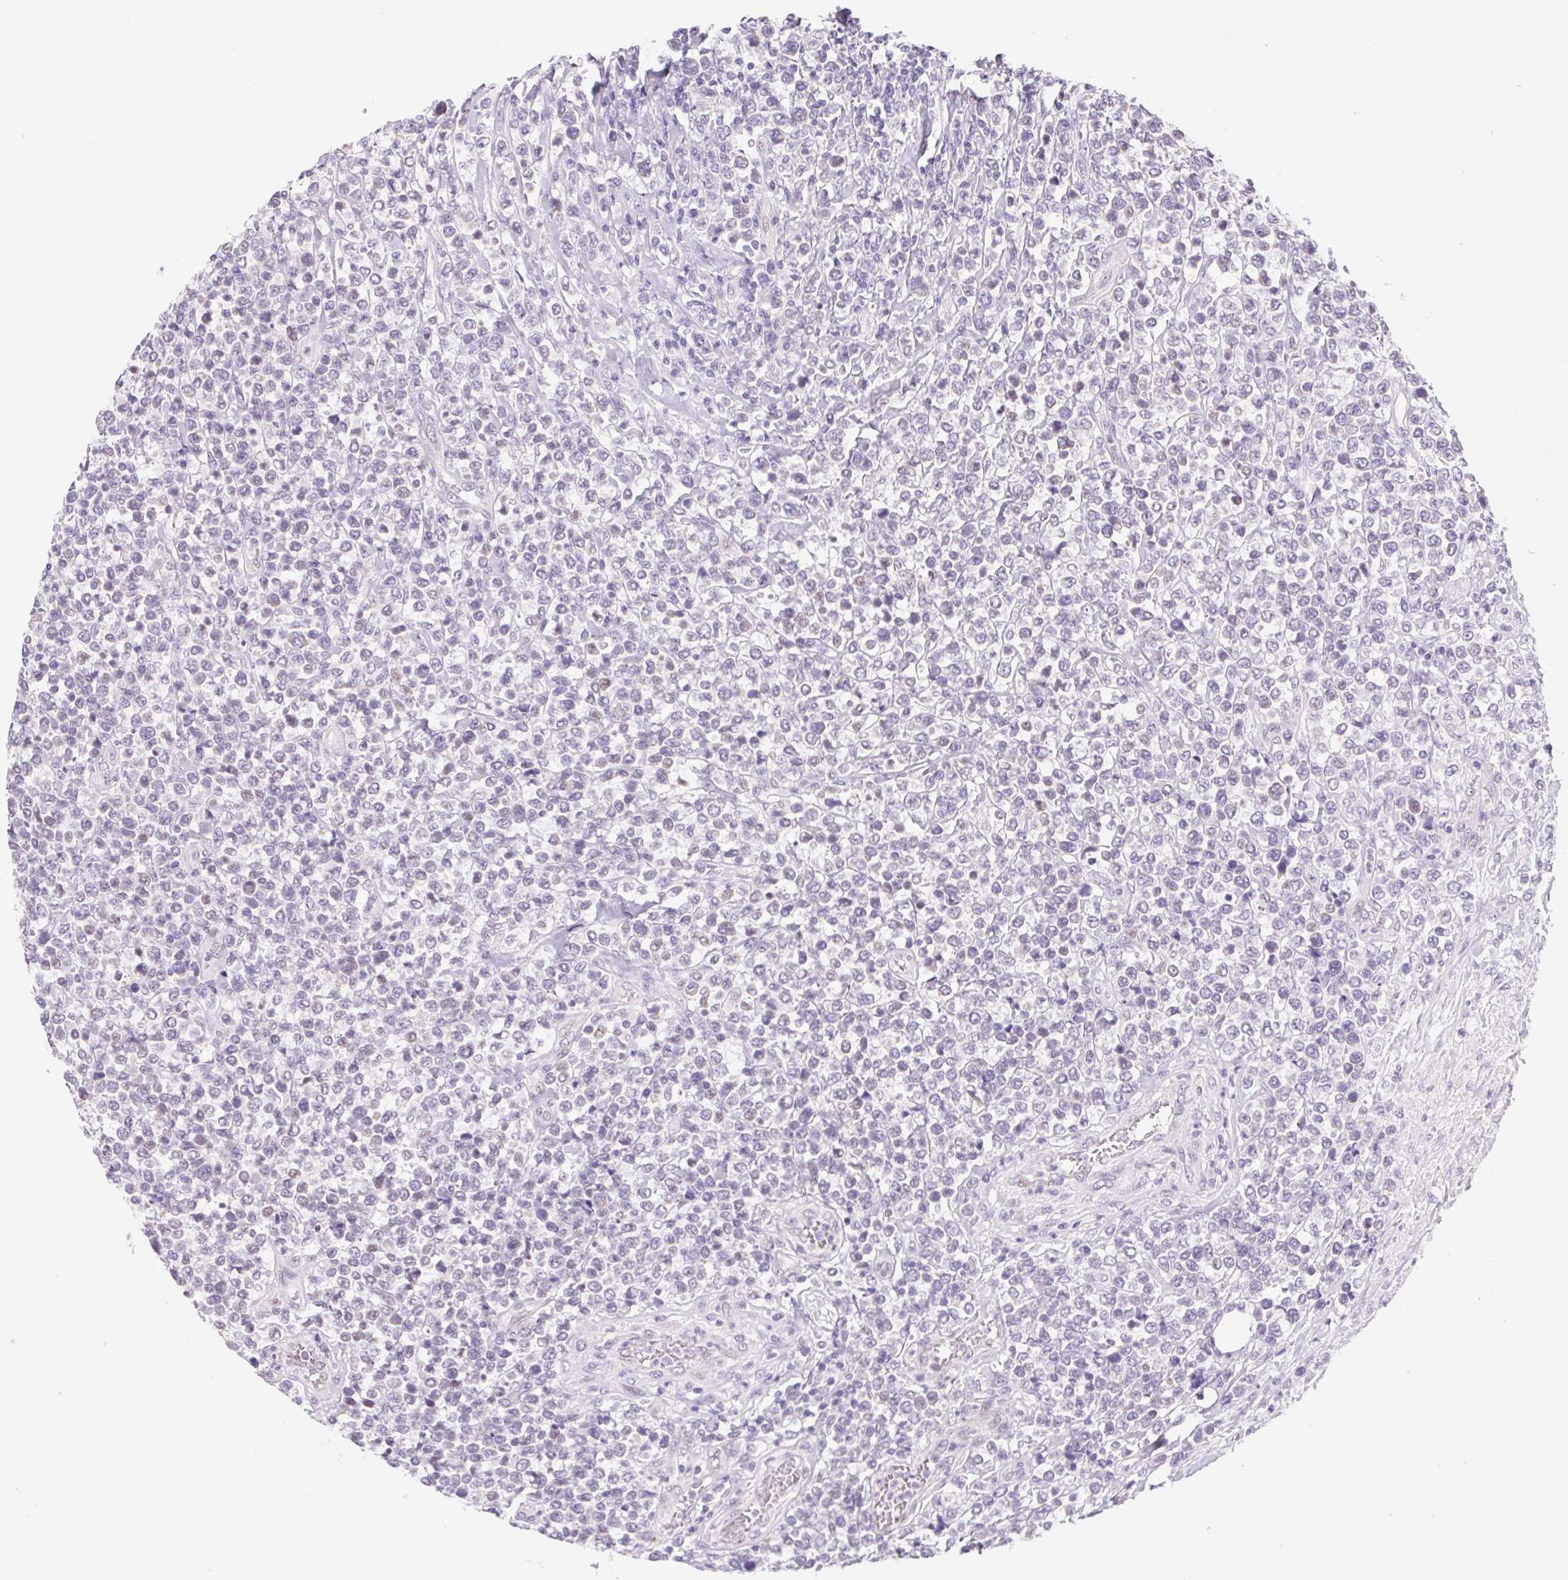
{"staining": {"intensity": "negative", "quantity": "none", "location": "none"}, "tissue": "lymphoma", "cell_type": "Tumor cells", "image_type": "cancer", "snomed": [{"axis": "morphology", "description": "Malignant lymphoma, non-Hodgkin's type, High grade"}, {"axis": "topography", "description": "Soft tissue"}], "caption": "Tumor cells show no significant positivity in lymphoma.", "gene": "DPPA5", "patient": {"sex": "female", "age": 56}}